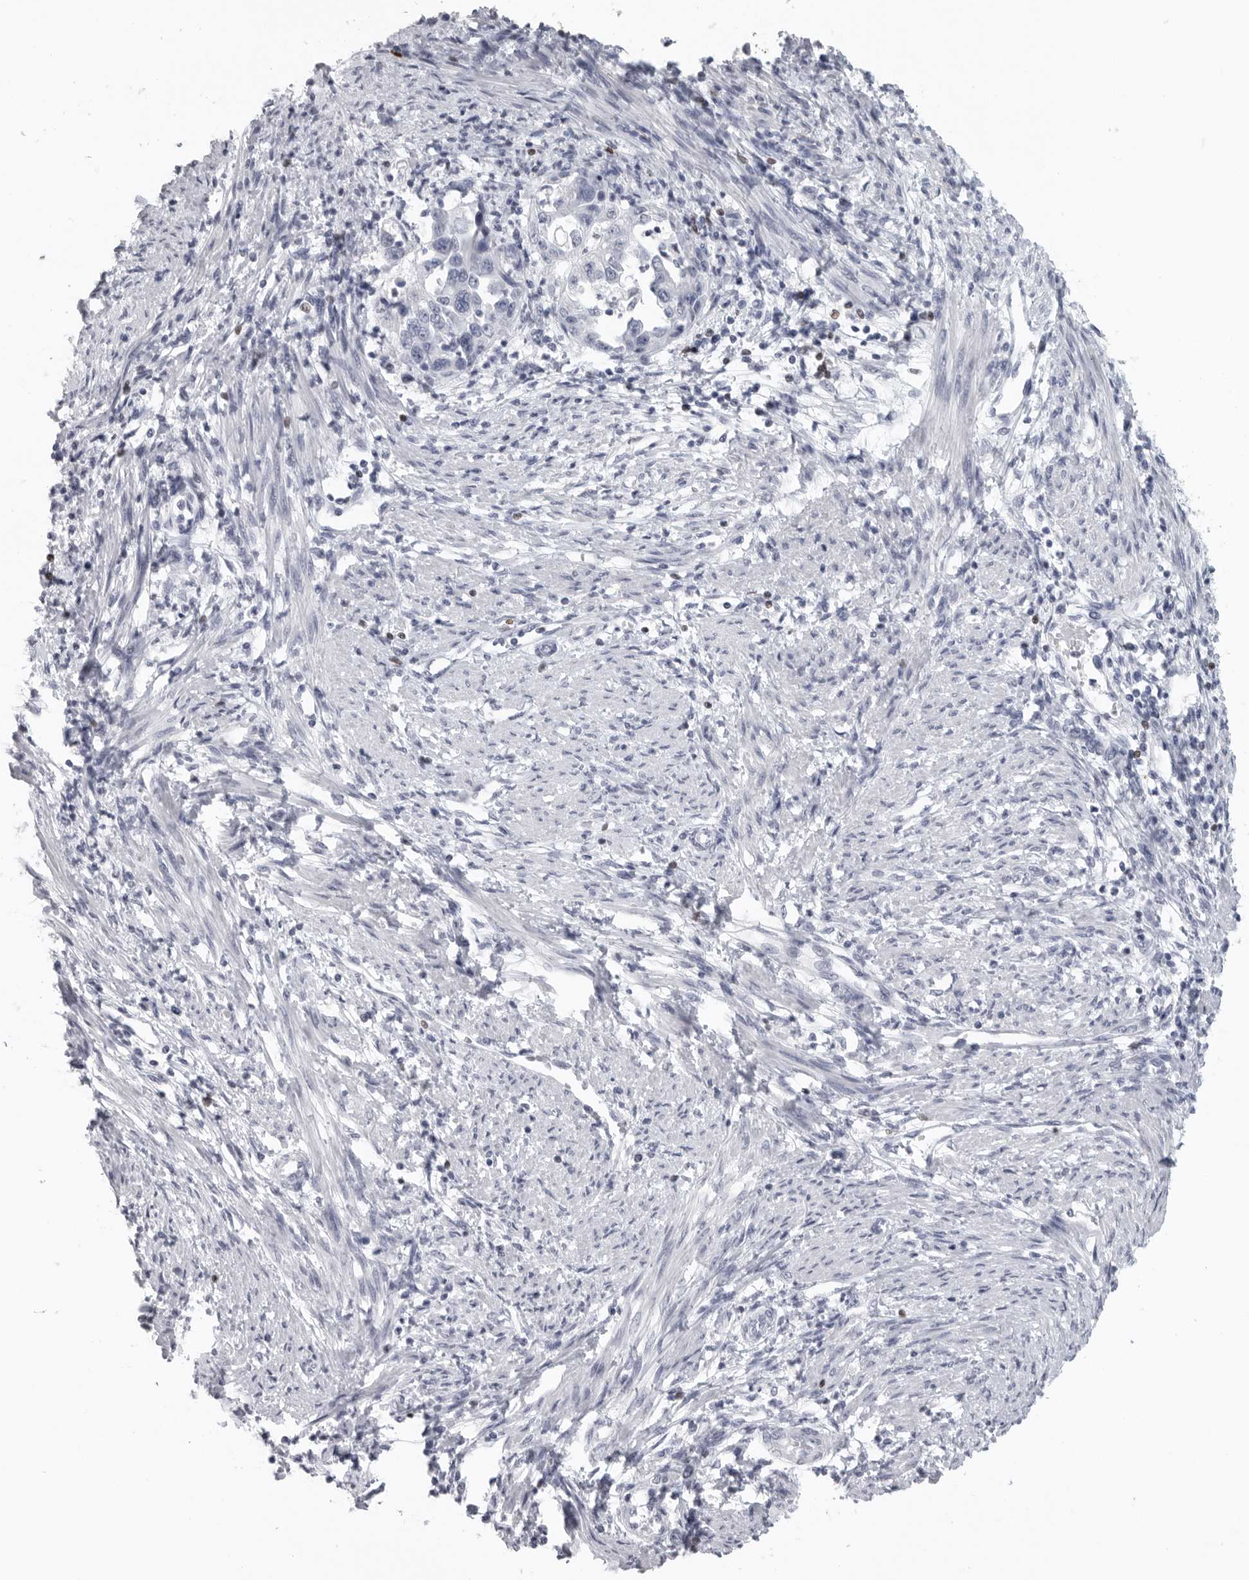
{"staining": {"intensity": "negative", "quantity": "none", "location": "none"}, "tissue": "endometrial cancer", "cell_type": "Tumor cells", "image_type": "cancer", "snomed": [{"axis": "morphology", "description": "Adenocarcinoma, NOS"}, {"axis": "topography", "description": "Endometrium"}], "caption": "Adenocarcinoma (endometrial) was stained to show a protein in brown. There is no significant expression in tumor cells. The staining is performed using DAB brown chromogen with nuclei counter-stained in using hematoxylin.", "gene": "SATB2", "patient": {"sex": "female", "age": 85}}